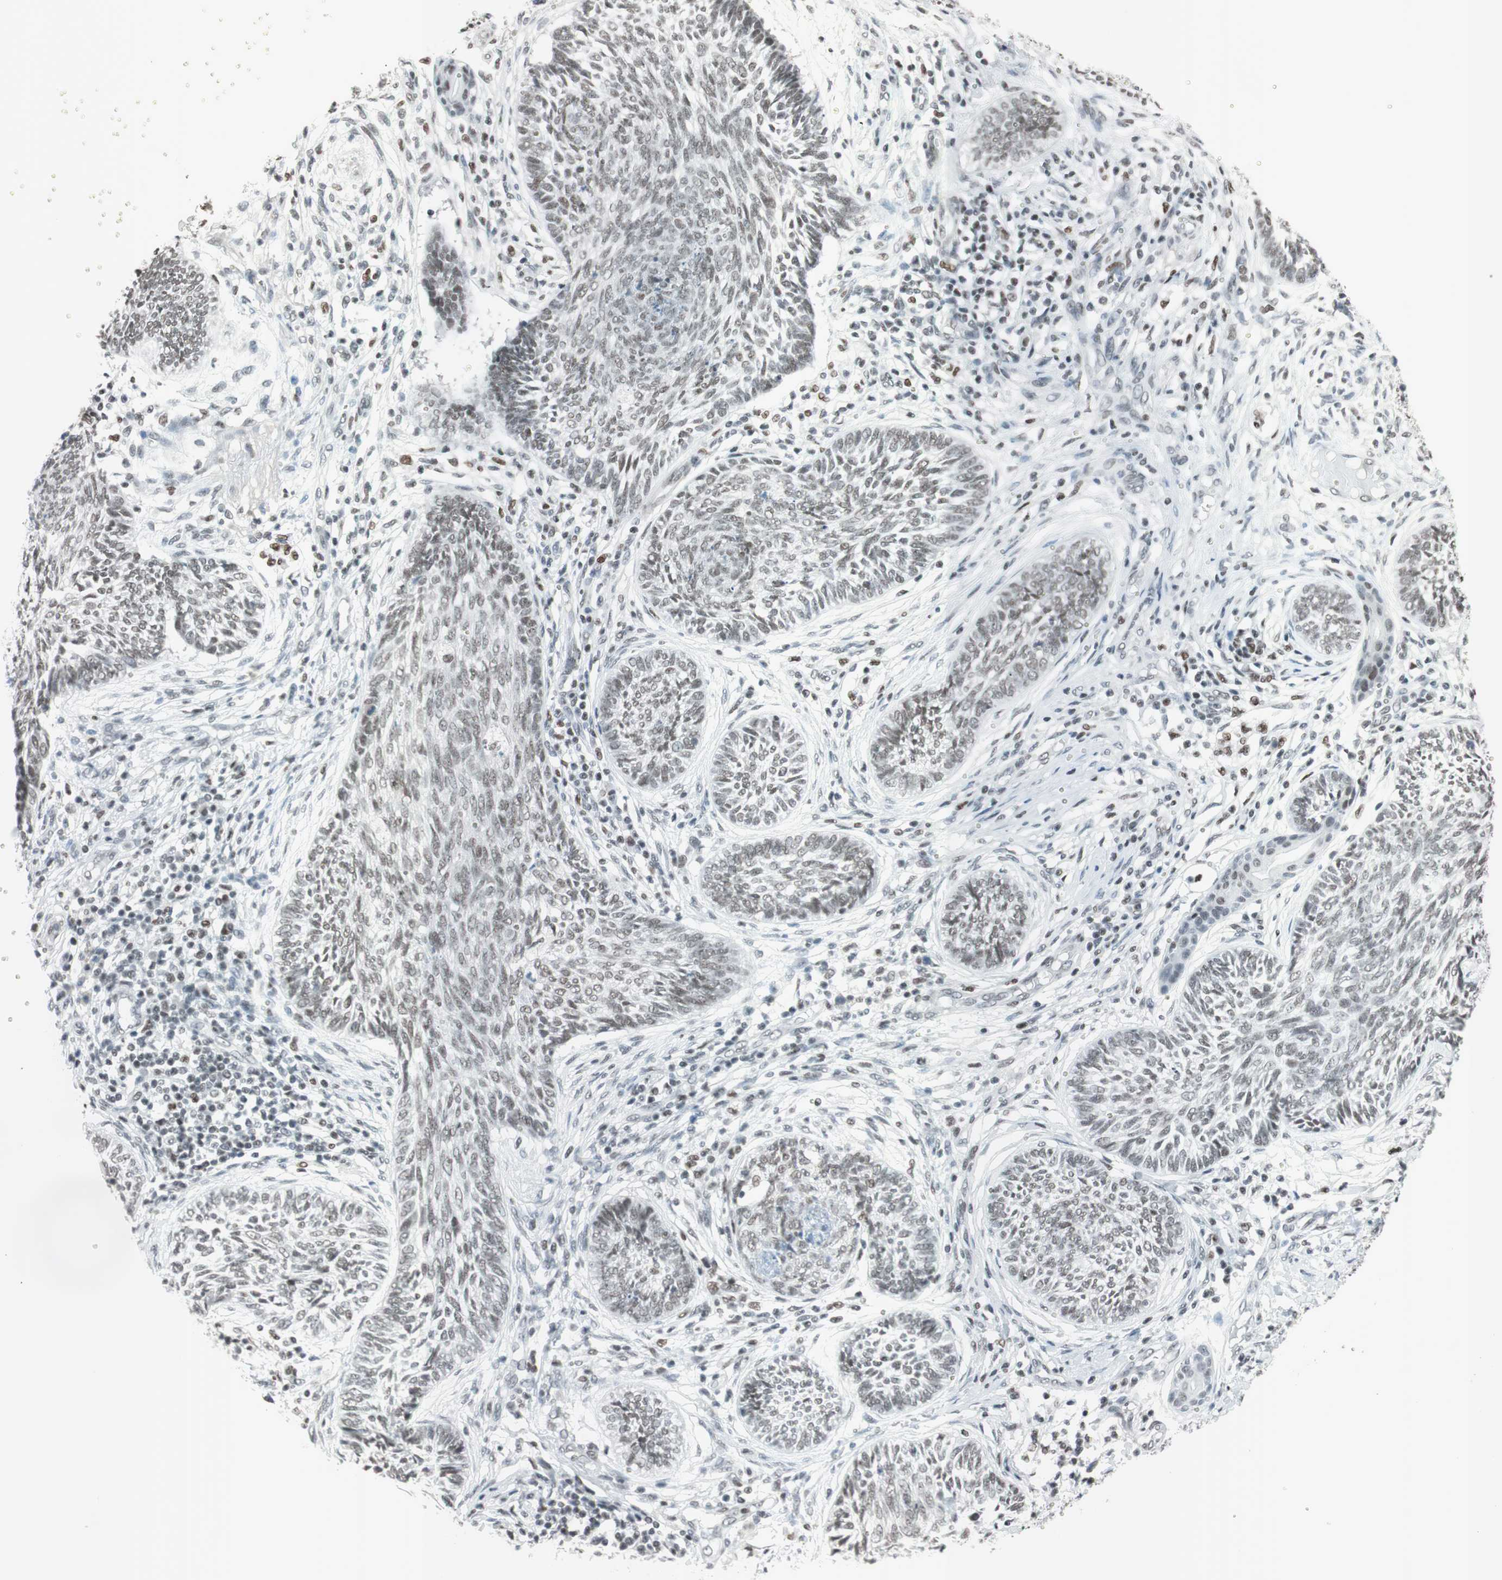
{"staining": {"intensity": "weak", "quantity": "25%-75%", "location": "nuclear"}, "tissue": "skin cancer", "cell_type": "Tumor cells", "image_type": "cancer", "snomed": [{"axis": "morphology", "description": "Papilloma, NOS"}, {"axis": "morphology", "description": "Basal cell carcinoma"}, {"axis": "topography", "description": "Skin"}], "caption": "Weak nuclear expression is seen in about 25%-75% of tumor cells in skin basal cell carcinoma. Nuclei are stained in blue.", "gene": "ARID1A", "patient": {"sex": "male", "age": 87}}